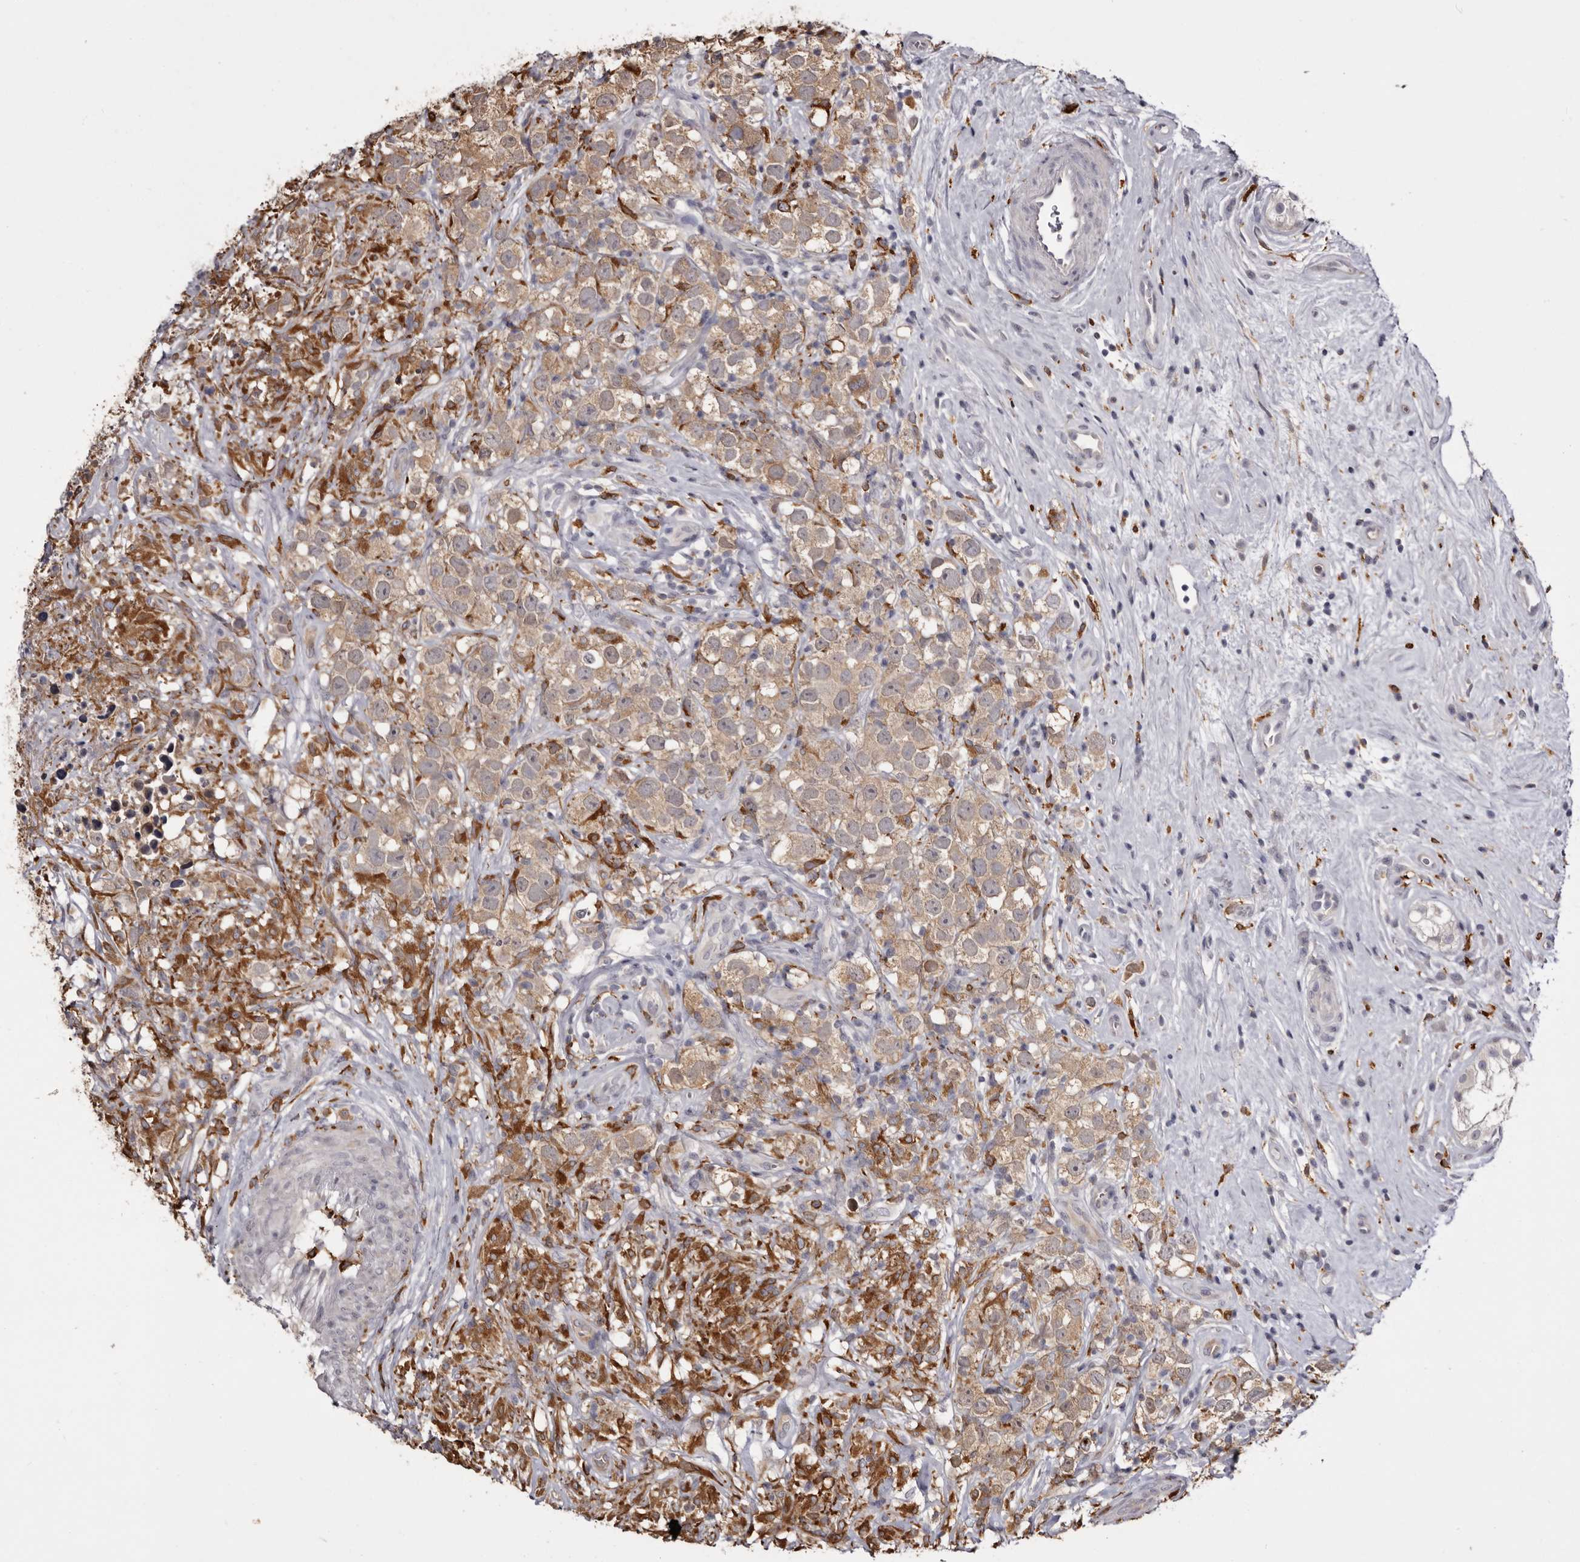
{"staining": {"intensity": "moderate", "quantity": ">75%", "location": "cytoplasmic/membranous"}, "tissue": "testis cancer", "cell_type": "Tumor cells", "image_type": "cancer", "snomed": [{"axis": "morphology", "description": "Seminoma, NOS"}, {"axis": "topography", "description": "Testis"}], "caption": "Tumor cells demonstrate medium levels of moderate cytoplasmic/membranous expression in about >75% of cells in seminoma (testis).", "gene": "TNNI1", "patient": {"sex": "male", "age": 49}}